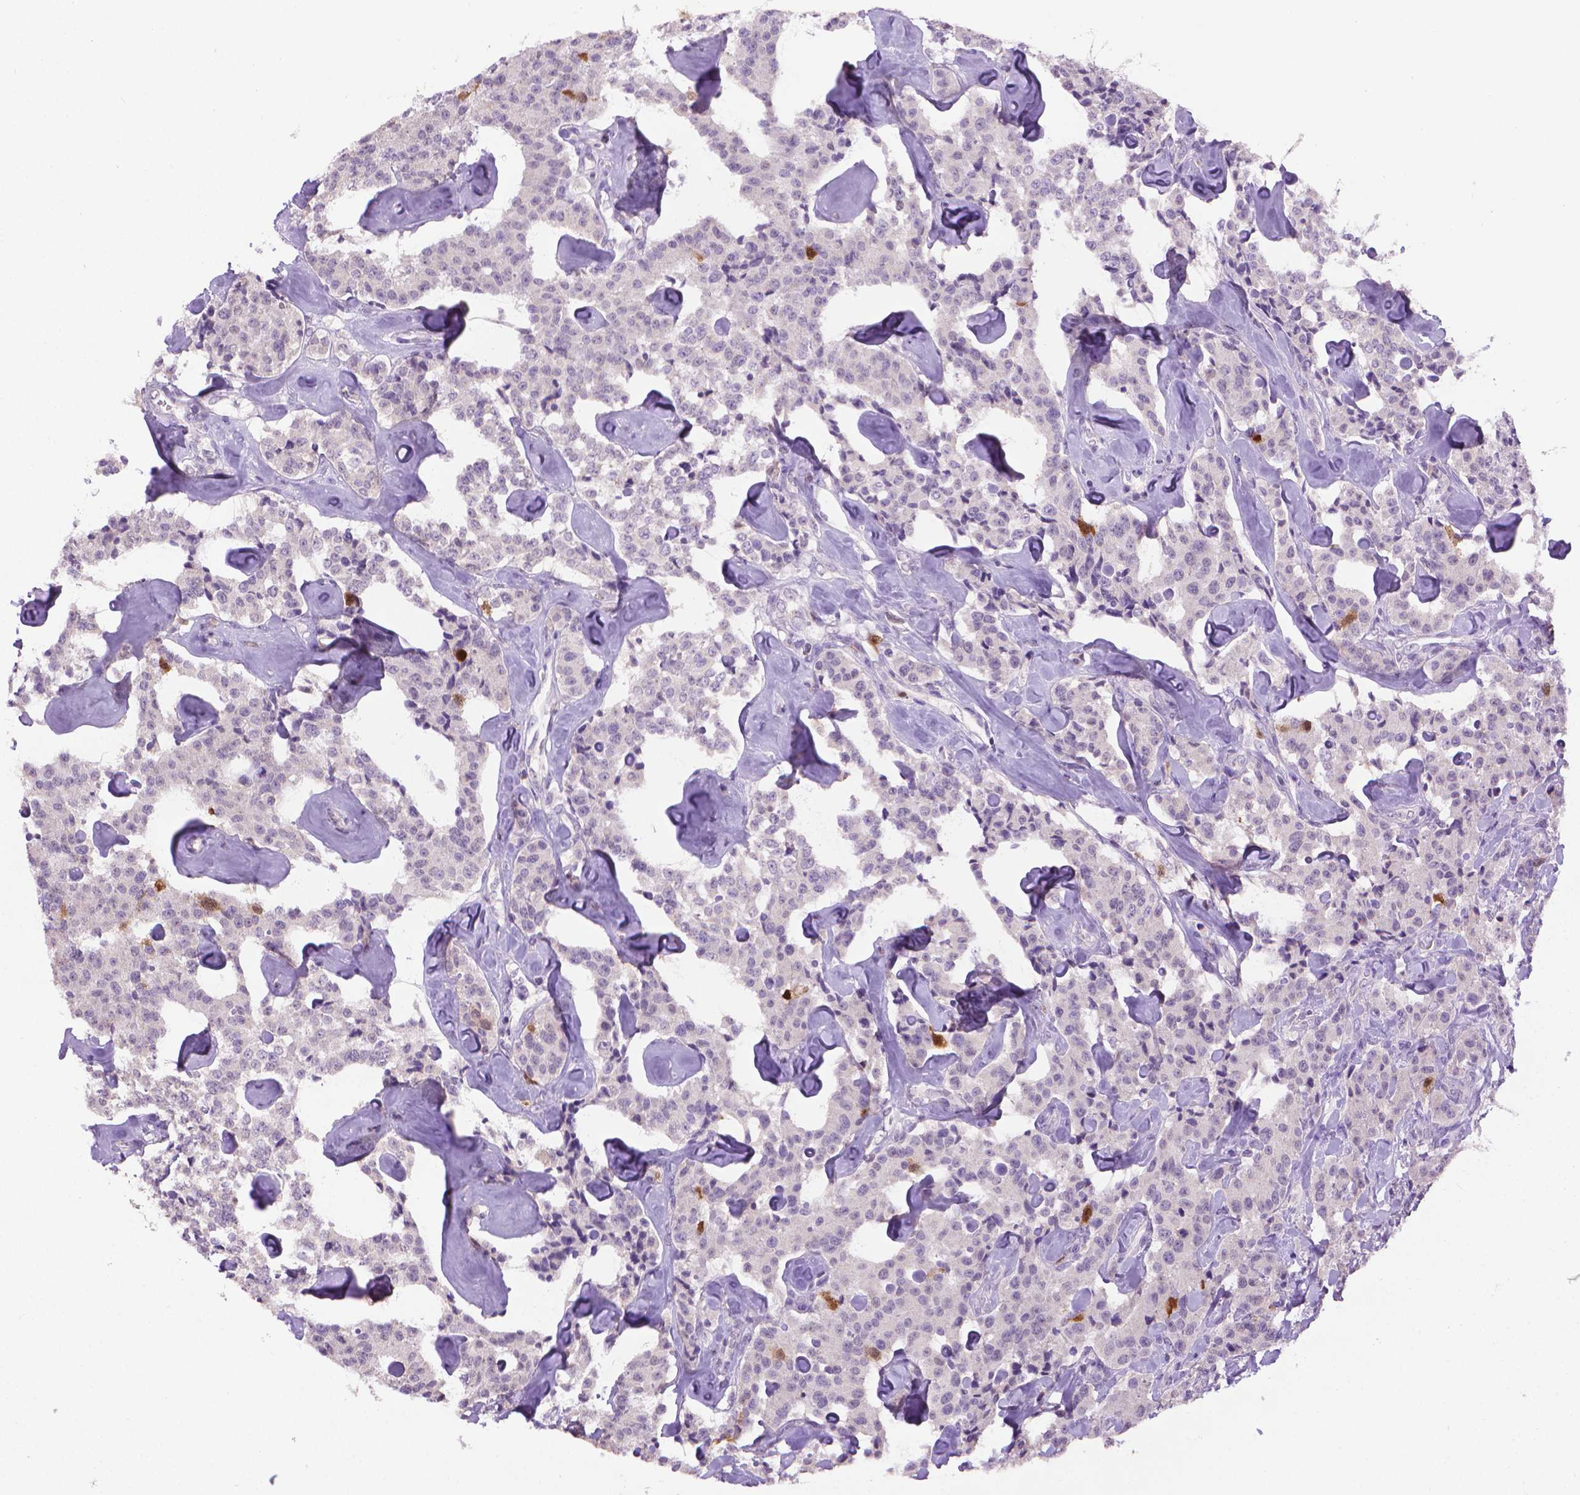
{"staining": {"intensity": "negative", "quantity": "none", "location": "none"}, "tissue": "carcinoid", "cell_type": "Tumor cells", "image_type": "cancer", "snomed": [{"axis": "morphology", "description": "Carcinoid, malignant, NOS"}, {"axis": "topography", "description": "Pancreas"}], "caption": "Human carcinoid (malignant) stained for a protein using immunohistochemistry (IHC) shows no expression in tumor cells.", "gene": "CDKN2D", "patient": {"sex": "male", "age": 41}}